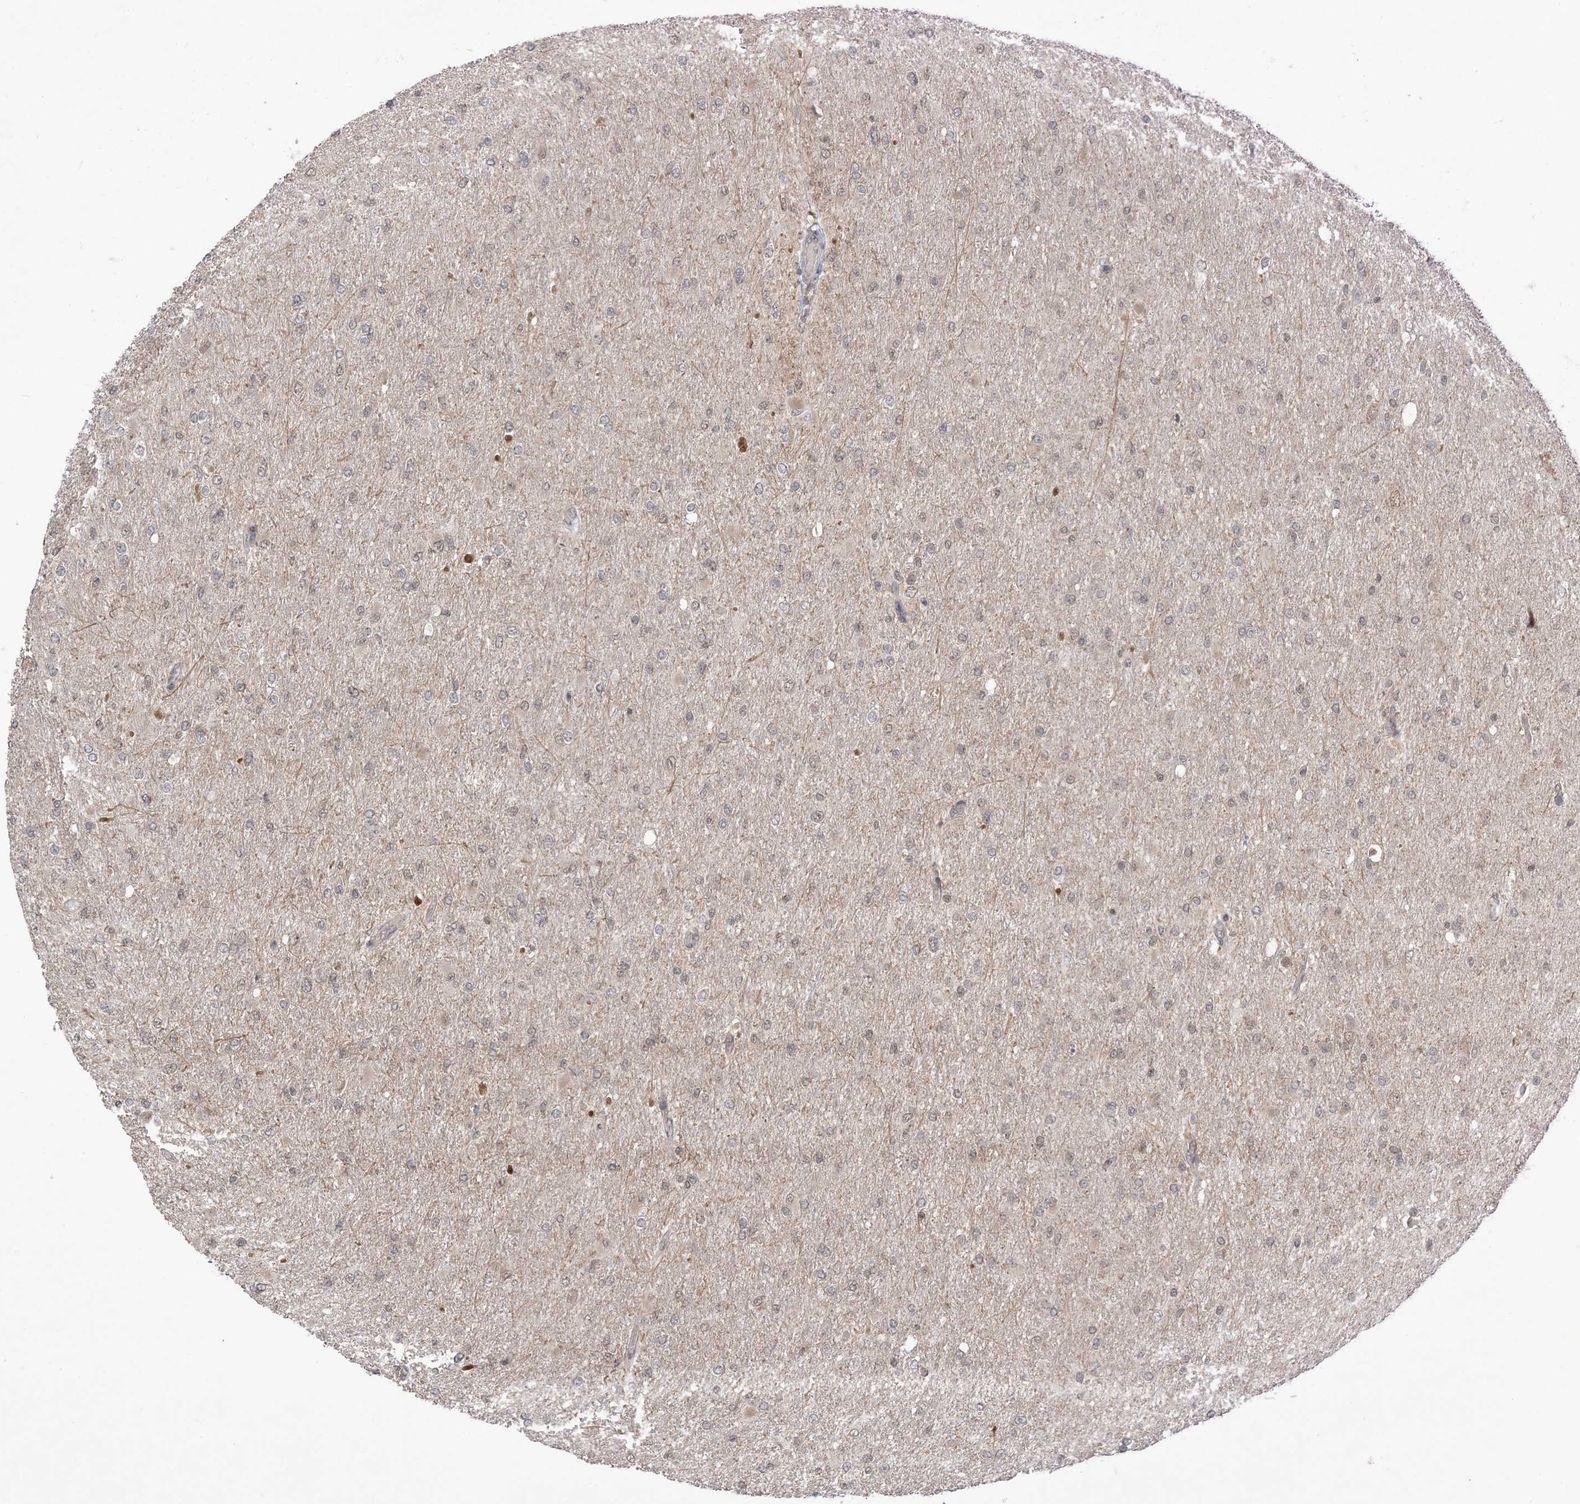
{"staining": {"intensity": "negative", "quantity": "none", "location": "none"}, "tissue": "glioma", "cell_type": "Tumor cells", "image_type": "cancer", "snomed": [{"axis": "morphology", "description": "Glioma, malignant, High grade"}, {"axis": "topography", "description": "Cerebral cortex"}], "caption": "The immunohistochemistry (IHC) histopathology image has no significant expression in tumor cells of glioma tissue. Nuclei are stained in blue.", "gene": "RANBP9", "patient": {"sex": "female", "age": 36}}